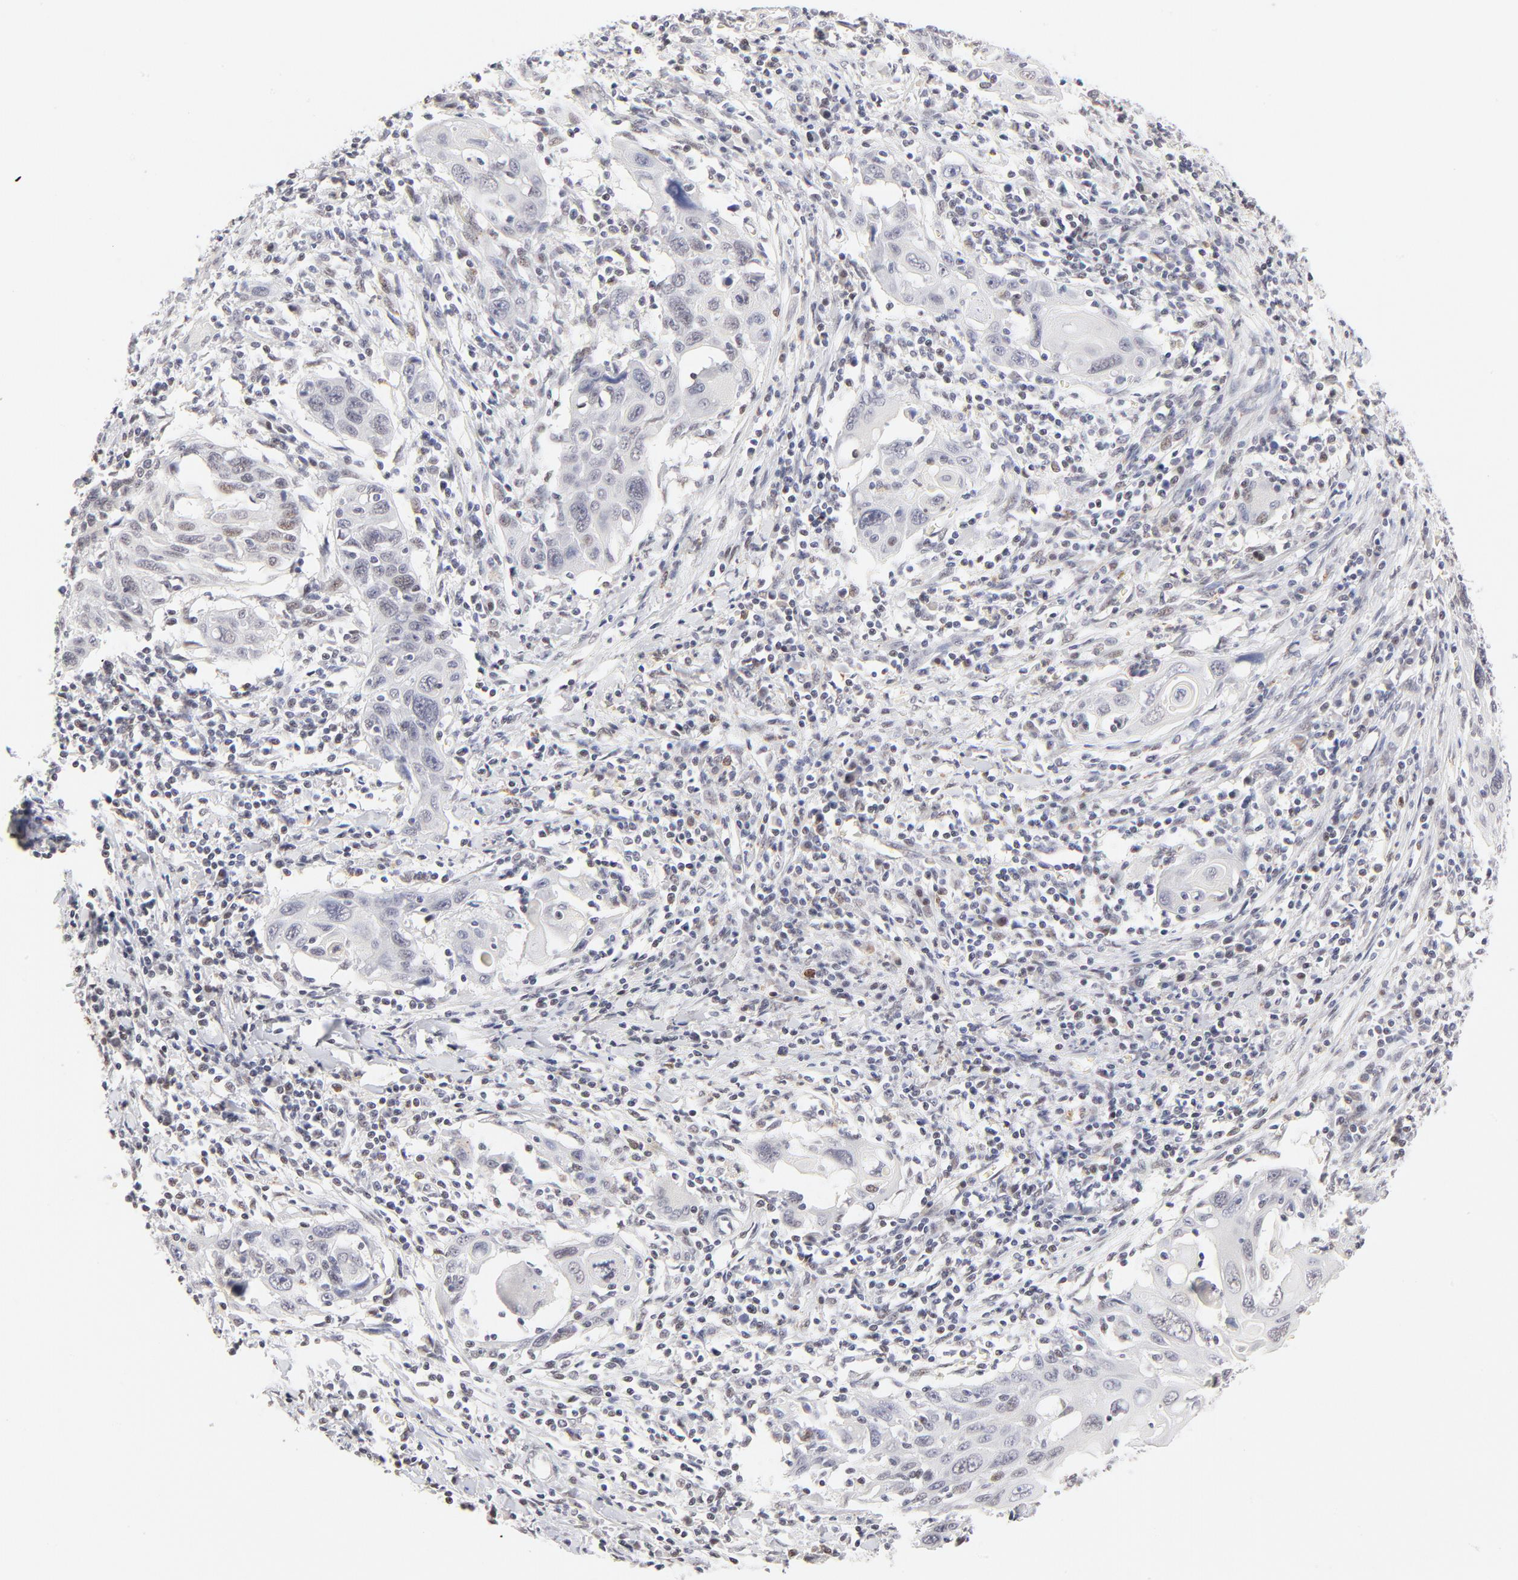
{"staining": {"intensity": "weak", "quantity": "<25%", "location": "nuclear"}, "tissue": "cervical cancer", "cell_type": "Tumor cells", "image_type": "cancer", "snomed": [{"axis": "morphology", "description": "Squamous cell carcinoma, NOS"}, {"axis": "topography", "description": "Cervix"}], "caption": "Photomicrograph shows no significant protein positivity in tumor cells of squamous cell carcinoma (cervical).", "gene": "PBX1", "patient": {"sex": "female", "age": 54}}